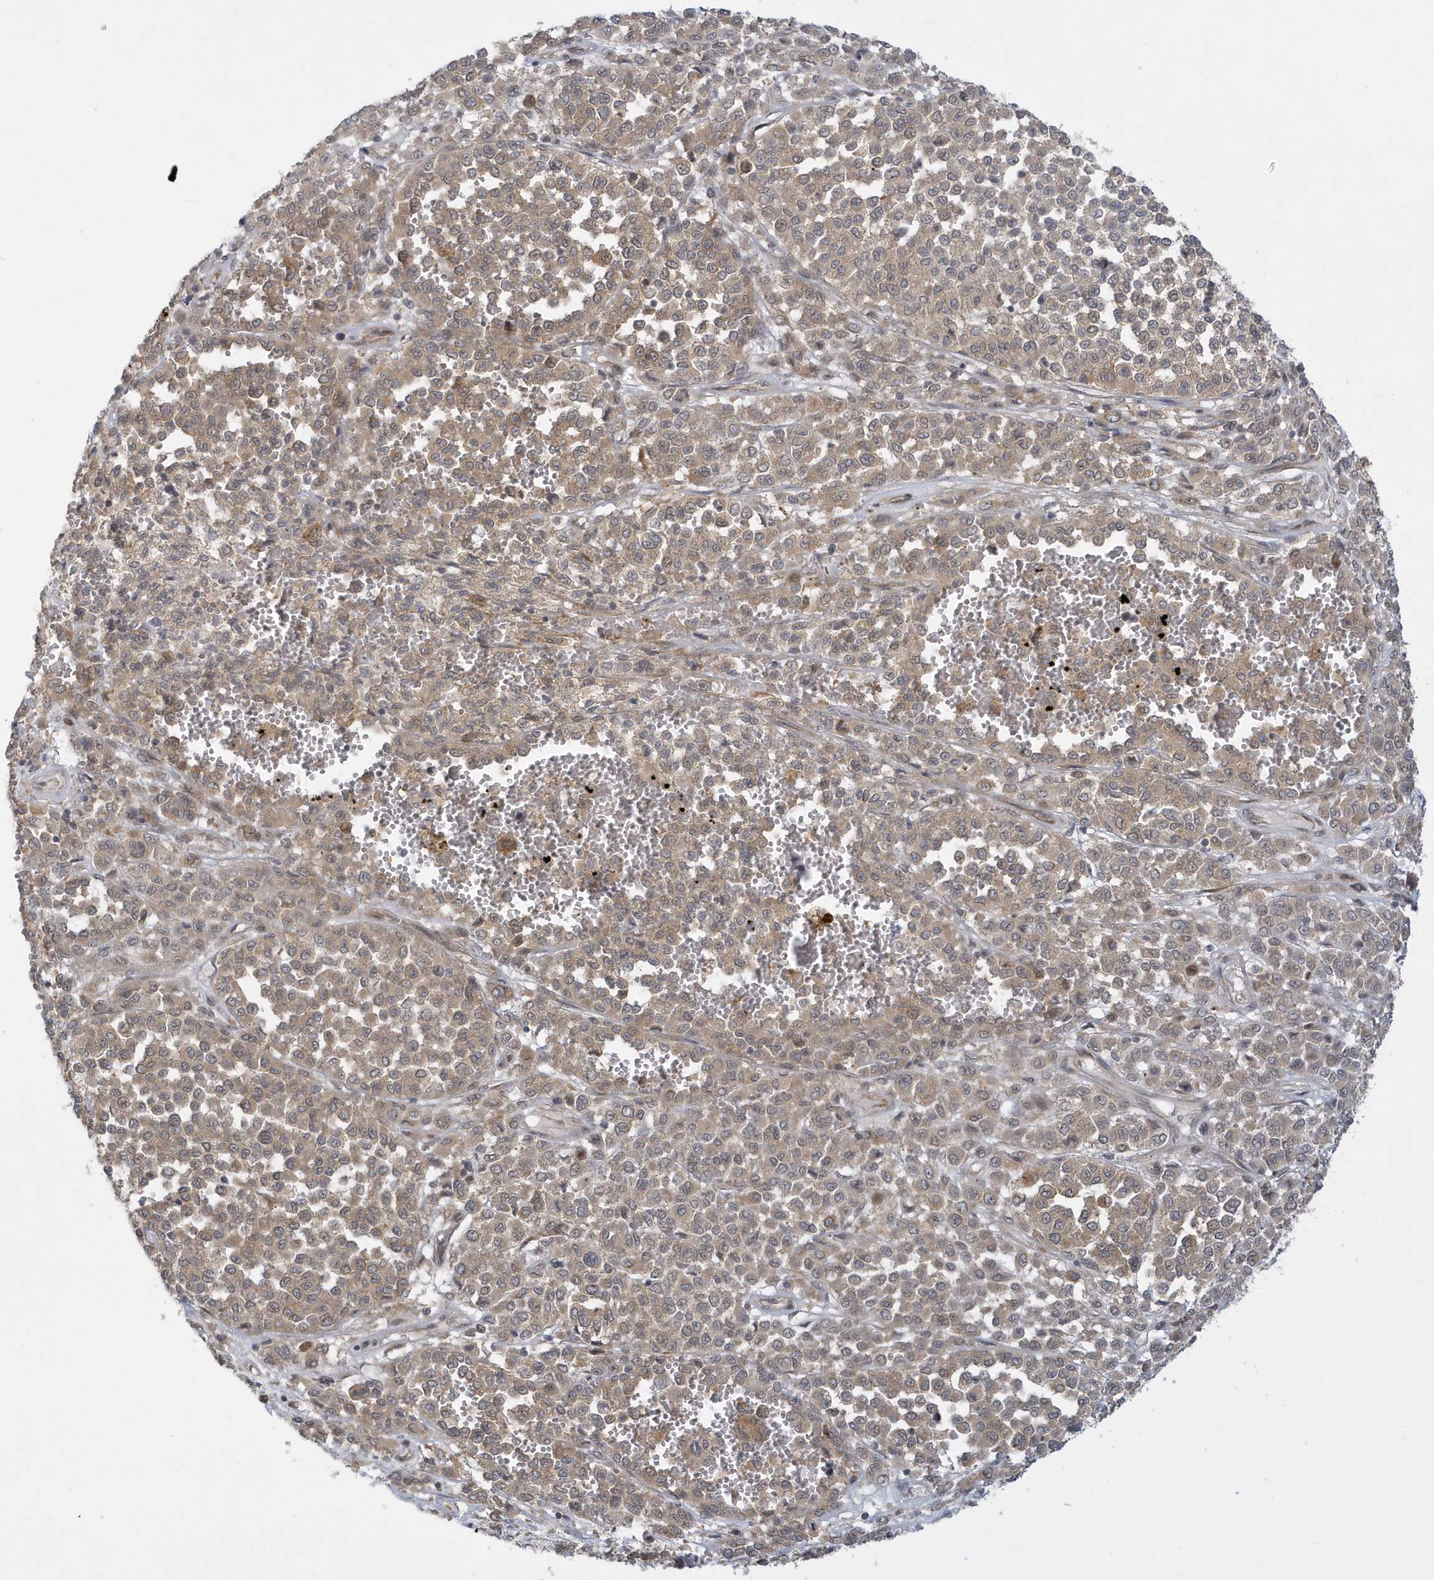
{"staining": {"intensity": "weak", "quantity": ">75%", "location": "cytoplasmic/membranous"}, "tissue": "melanoma", "cell_type": "Tumor cells", "image_type": "cancer", "snomed": [{"axis": "morphology", "description": "Malignant melanoma, Metastatic site"}, {"axis": "topography", "description": "Pancreas"}], "caption": "The immunohistochemical stain highlights weak cytoplasmic/membranous staining in tumor cells of malignant melanoma (metastatic site) tissue. The staining is performed using DAB brown chromogen to label protein expression. The nuclei are counter-stained blue using hematoxylin.", "gene": "ATG4A", "patient": {"sex": "female", "age": 30}}